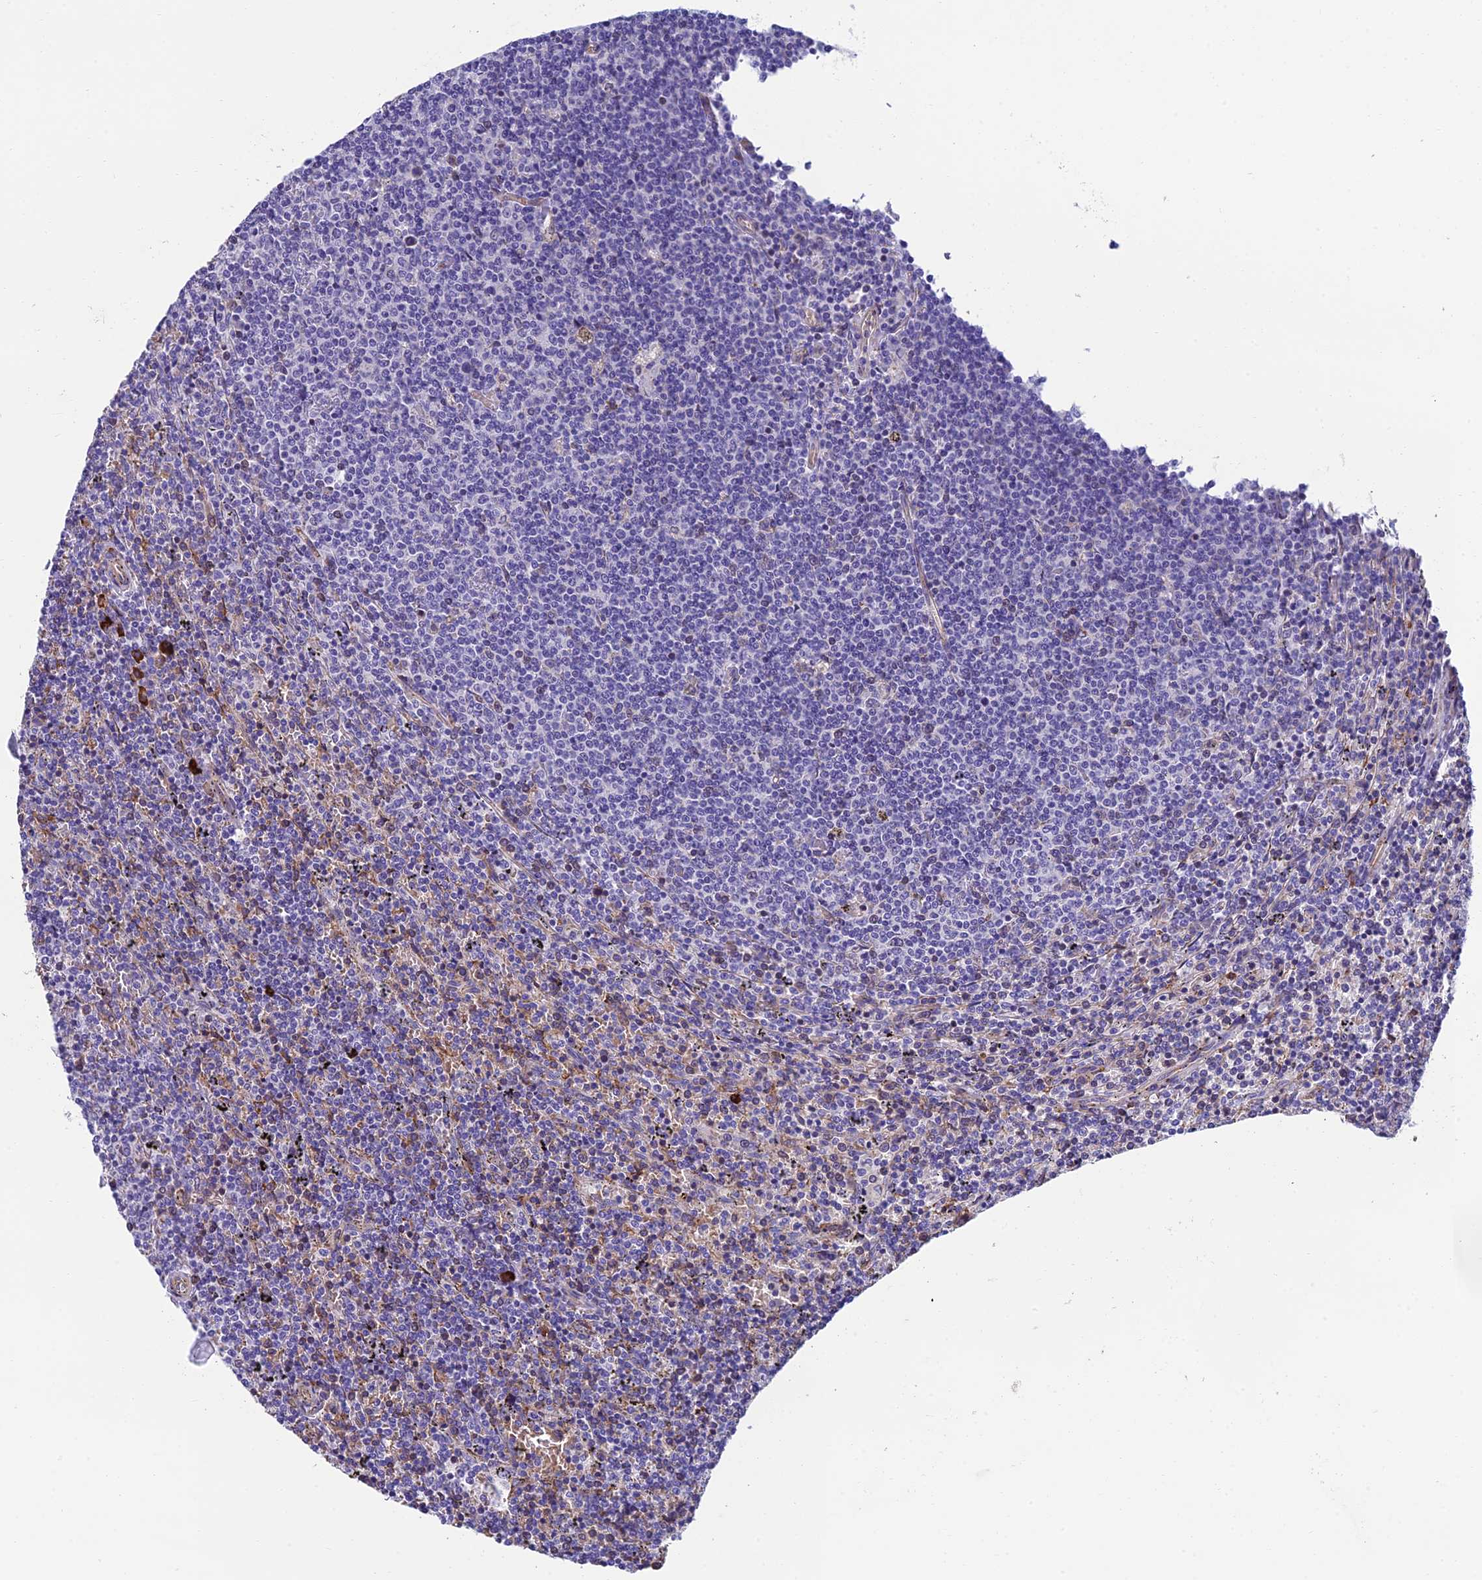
{"staining": {"intensity": "negative", "quantity": "none", "location": "none"}, "tissue": "lymphoma", "cell_type": "Tumor cells", "image_type": "cancer", "snomed": [{"axis": "morphology", "description": "Malignant lymphoma, non-Hodgkin's type, Low grade"}, {"axis": "topography", "description": "Spleen"}], "caption": "Protein analysis of lymphoma displays no significant positivity in tumor cells.", "gene": "MACIR", "patient": {"sex": "female", "age": 50}}